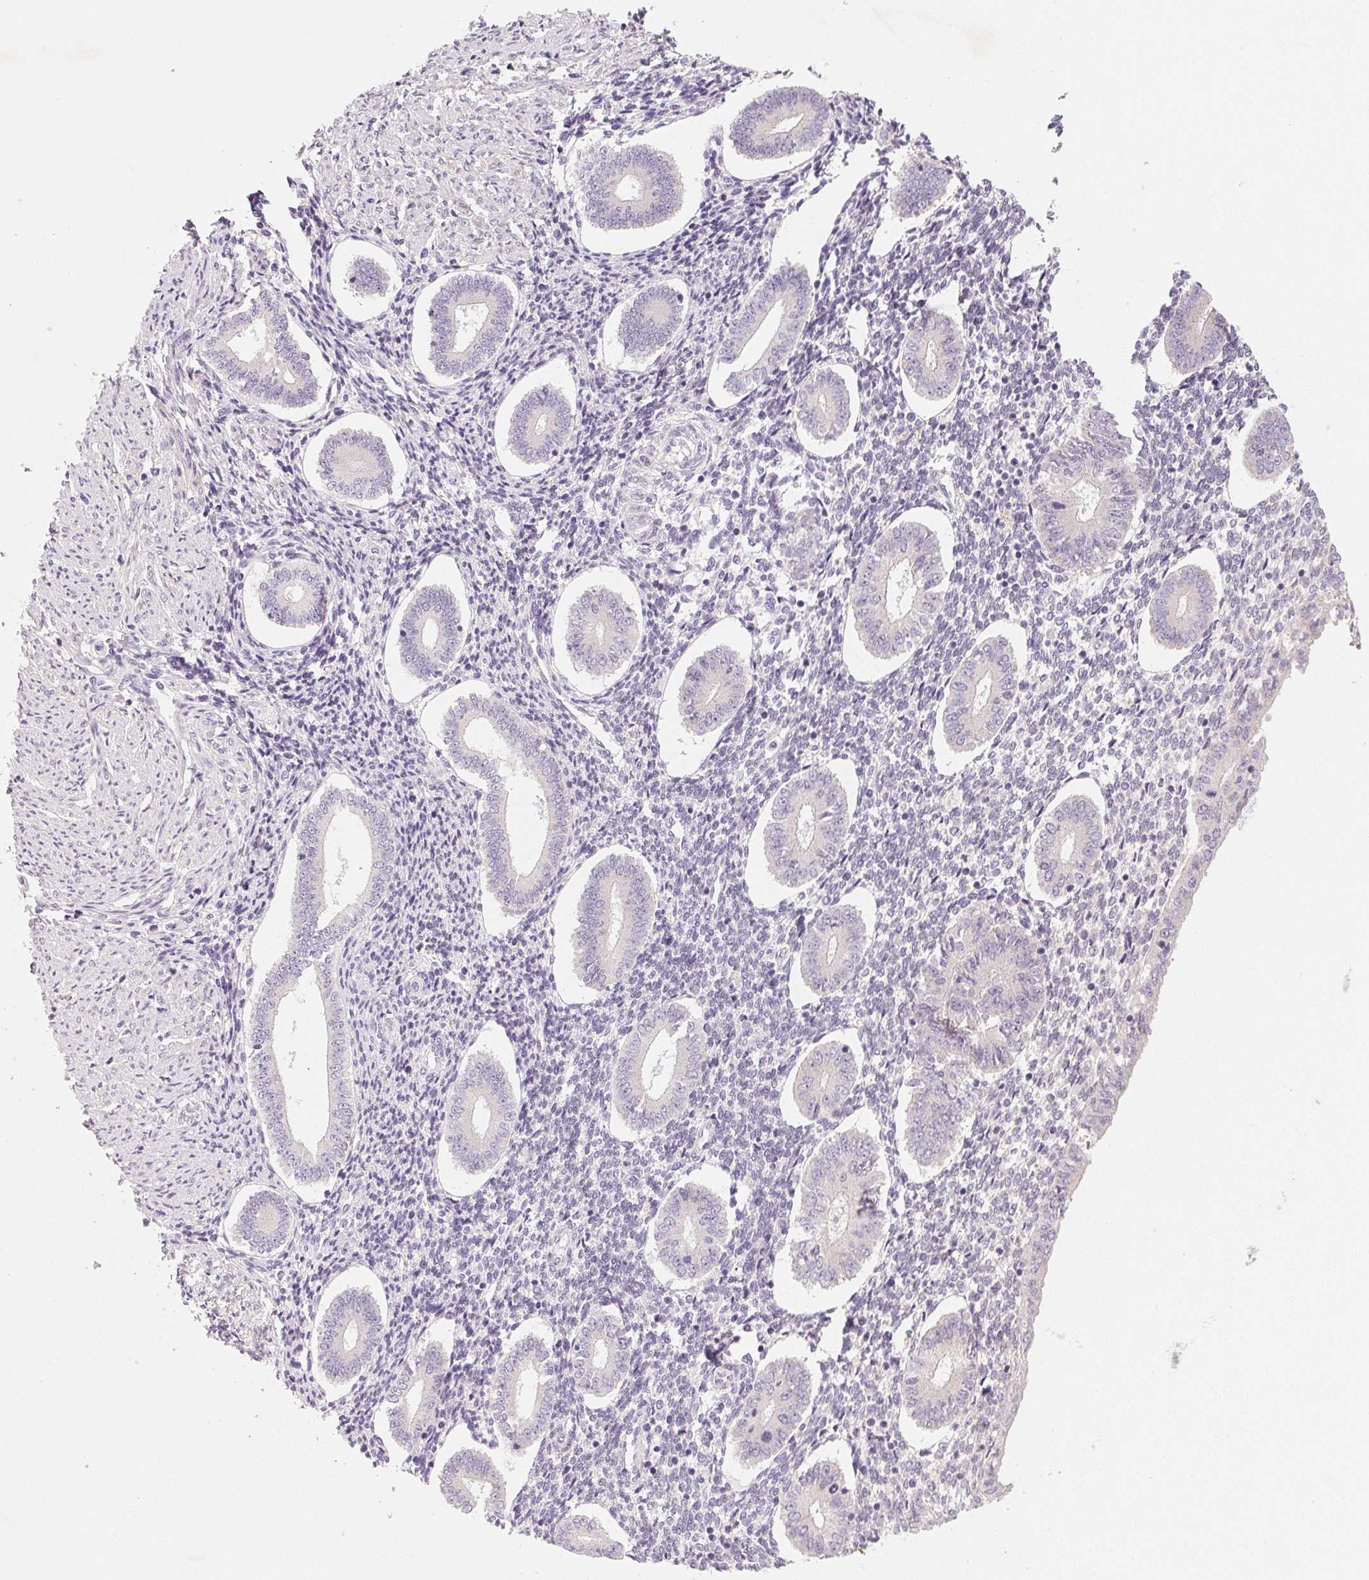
{"staining": {"intensity": "negative", "quantity": "none", "location": "none"}, "tissue": "endometrium", "cell_type": "Cells in endometrial stroma", "image_type": "normal", "snomed": [{"axis": "morphology", "description": "Normal tissue, NOS"}, {"axis": "topography", "description": "Endometrium"}], "caption": "Immunohistochemistry (IHC) of normal human endometrium displays no staining in cells in endometrial stroma. (Stains: DAB immunohistochemistry with hematoxylin counter stain, Microscopy: brightfield microscopy at high magnification).", "gene": "MYBL1", "patient": {"sex": "female", "age": 40}}